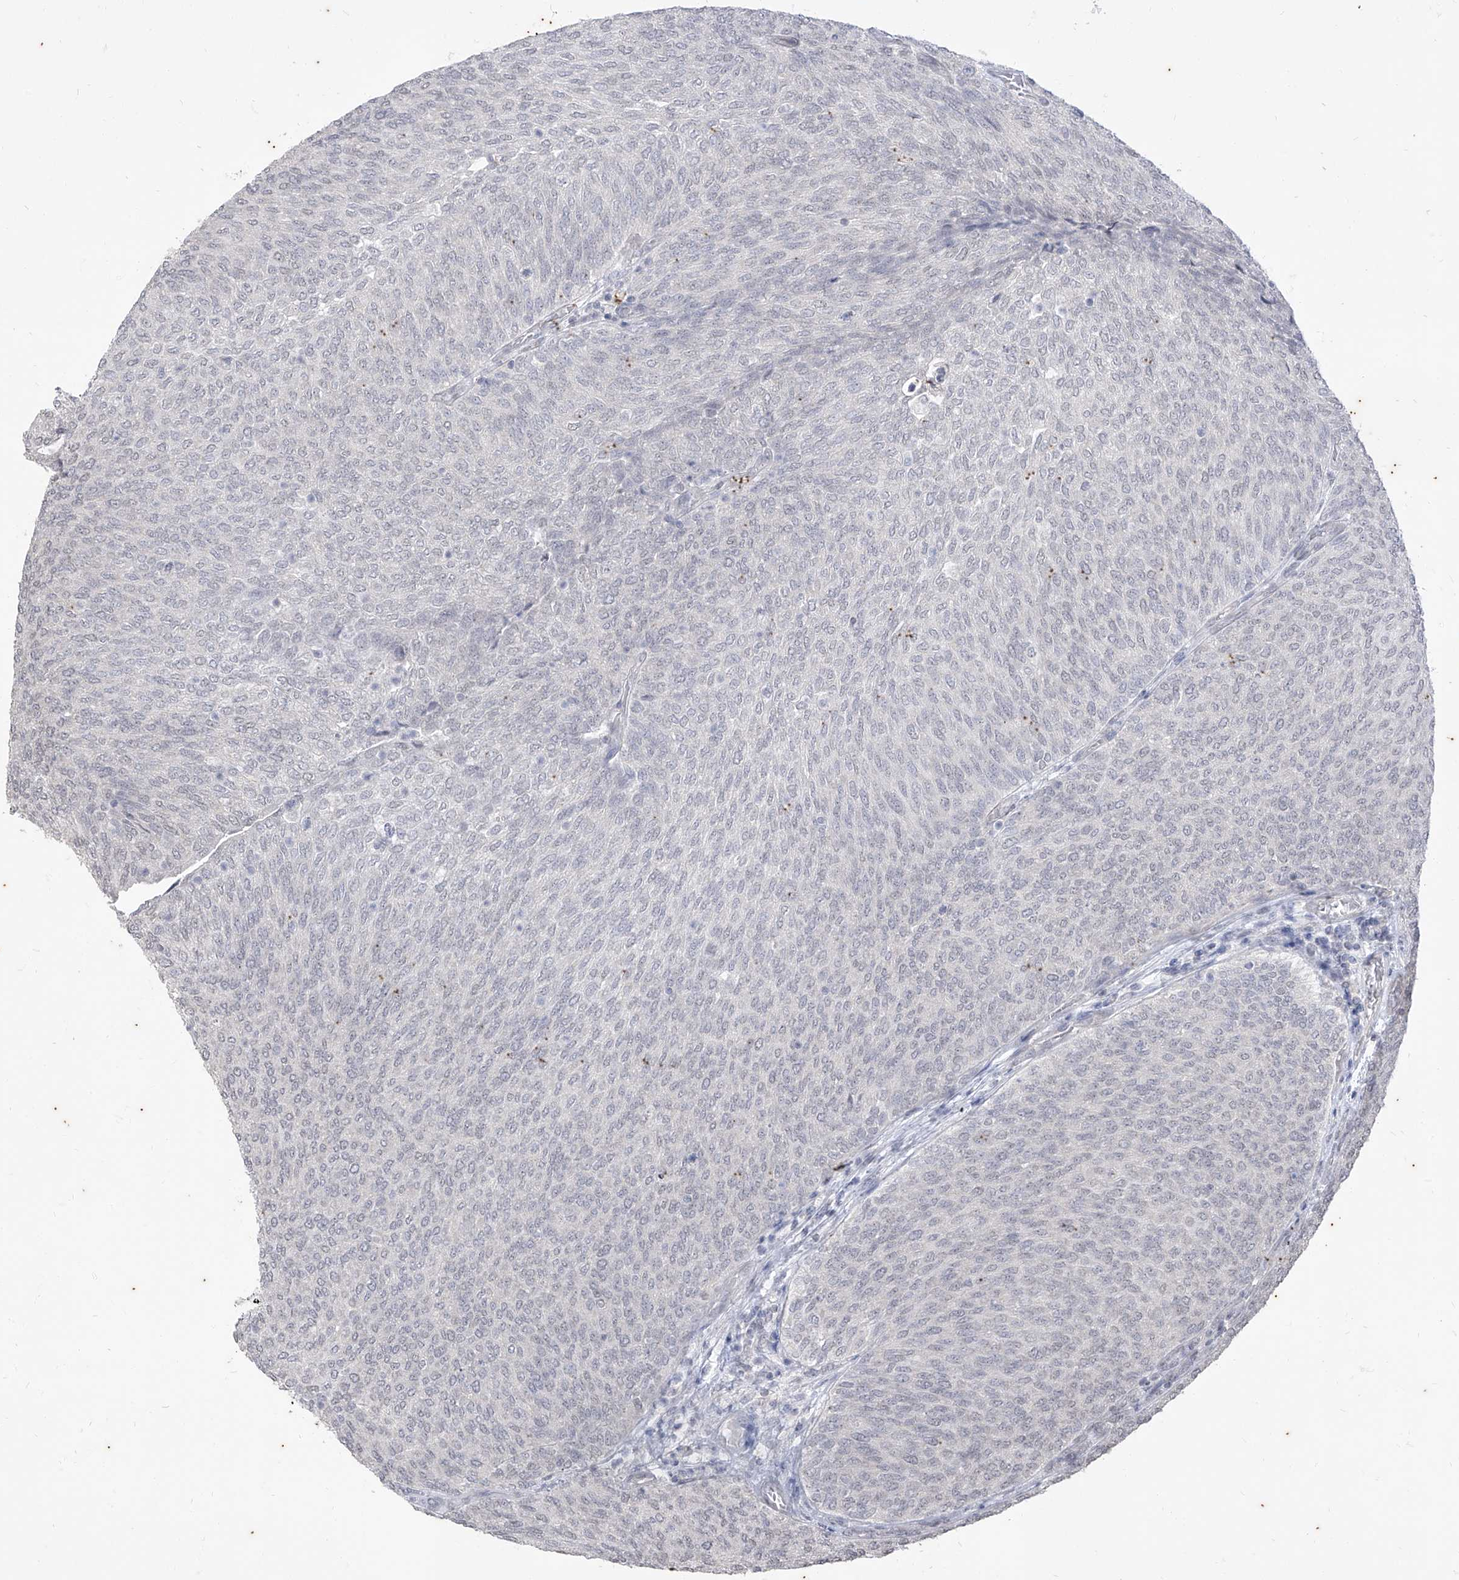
{"staining": {"intensity": "negative", "quantity": "none", "location": "none"}, "tissue": "urothelial cancer", "cell_type": "Tumor cells", "image_type": "cancer", "snomed": [{"axis": "morphology", "description": "Urothelial carcinoma, Low grade"}, {"axis": "topography", "description": "Urinary bladder"}], "caption": "This is an immunohistochemistry micrograph of urothelial carcinoma (low-grade). There is no positivity in tumor cells.", "gene": "PHF20L1", "patient": {"sex": "female", "age": 79}}